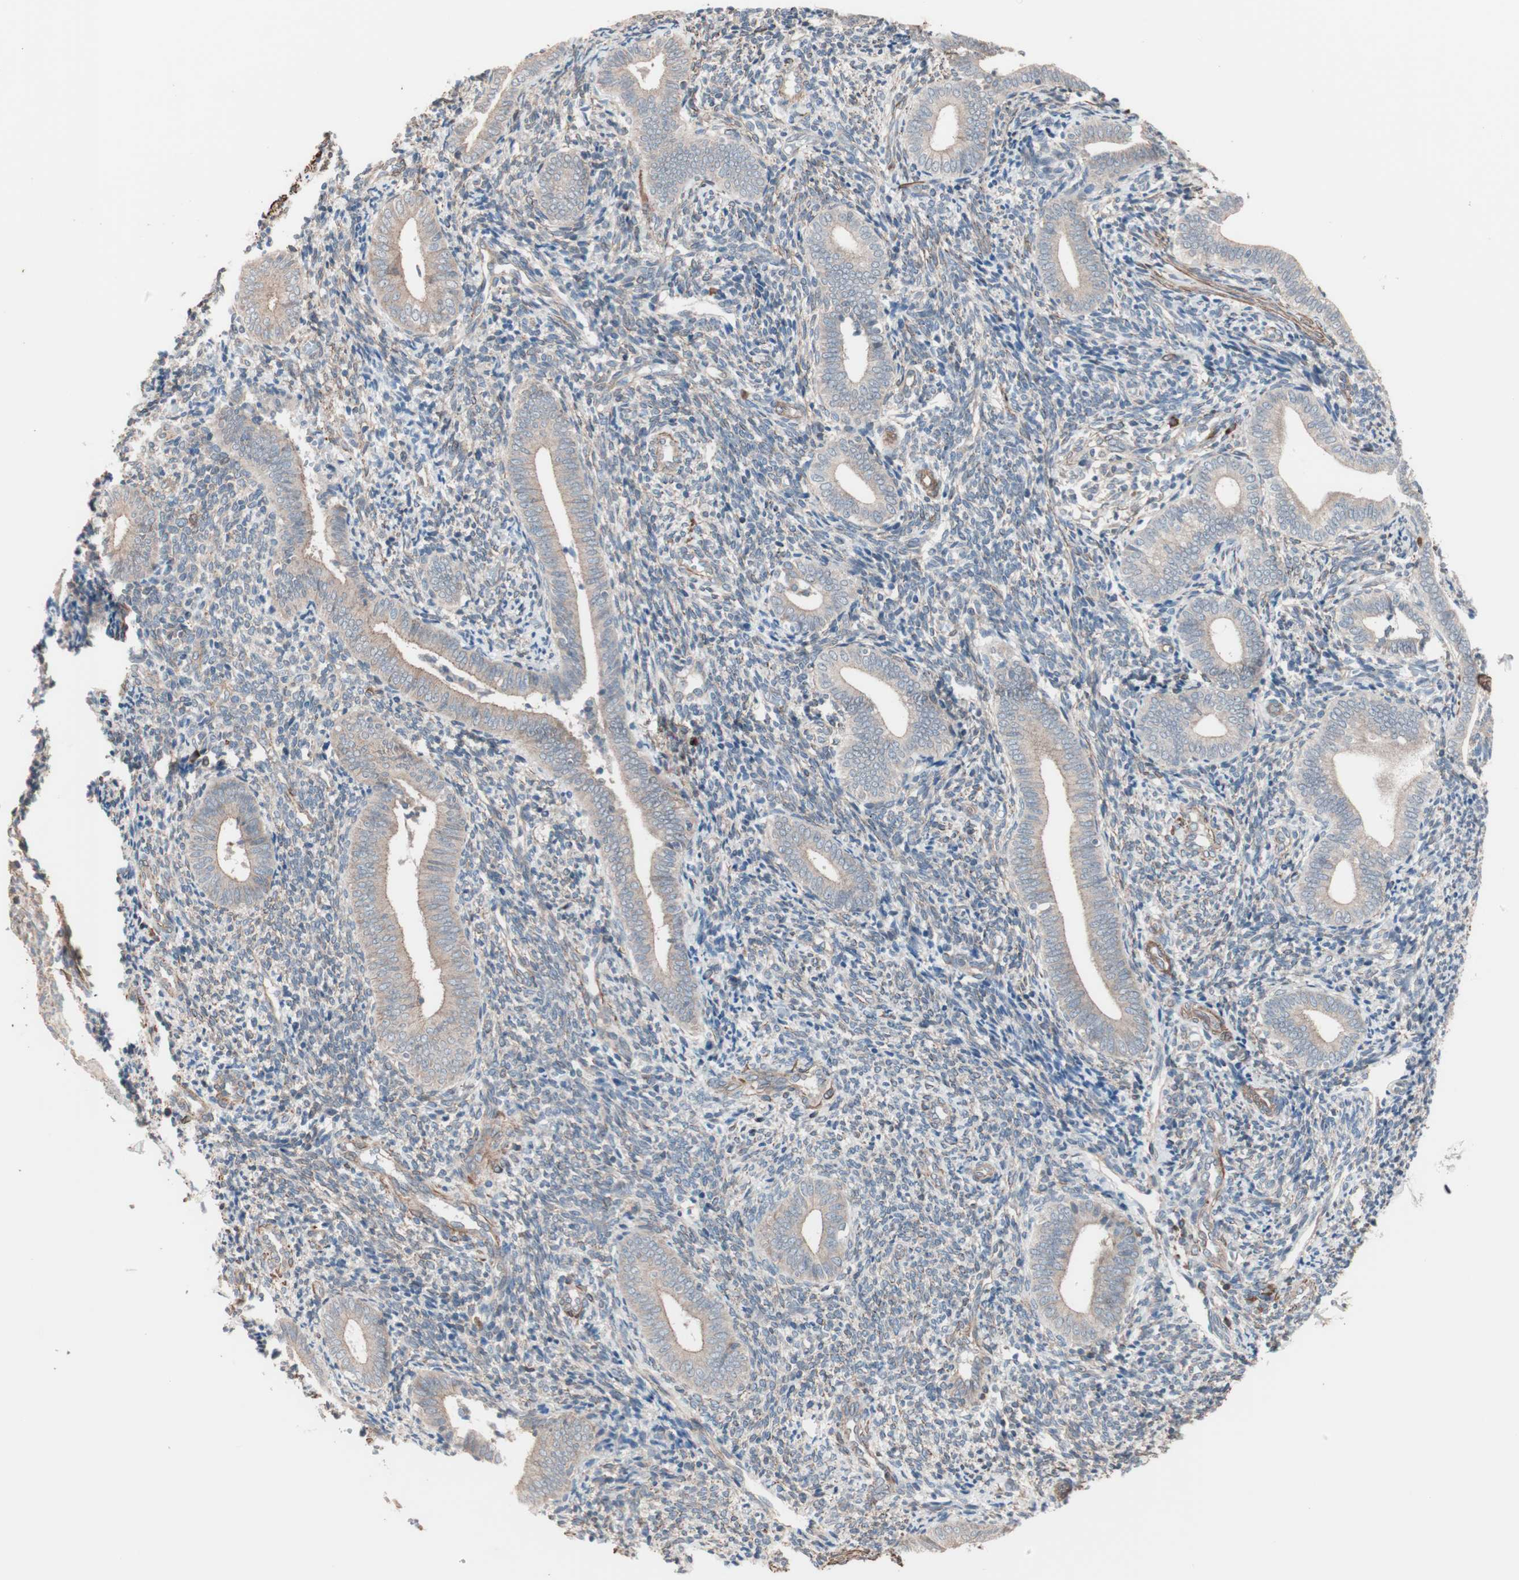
{"staining": {"intensity": "weak", "quantity": "25%-75%", "location": "cytoplasmic/membranous"}, "tissue": "endometrium", "cell_type": "Cells in endometrial stroma", "image_type": "normal", "snomed": [{"axis": "morphology", "description": "Normal tissue, NOS"}, {"axis": "topography", "description": "Uterus"}, {"axis": "topography", "description": "Endometrium"}], "caption": "Immunohistochemical staining of benign human endometrium shows 25%-75% levels of weak cytoplasmic/membranous protein expression in about 25%-75% of cells in endometrial stroma.", "gene": "ALG5", "patient": {"sex": "female", "age": 33}}